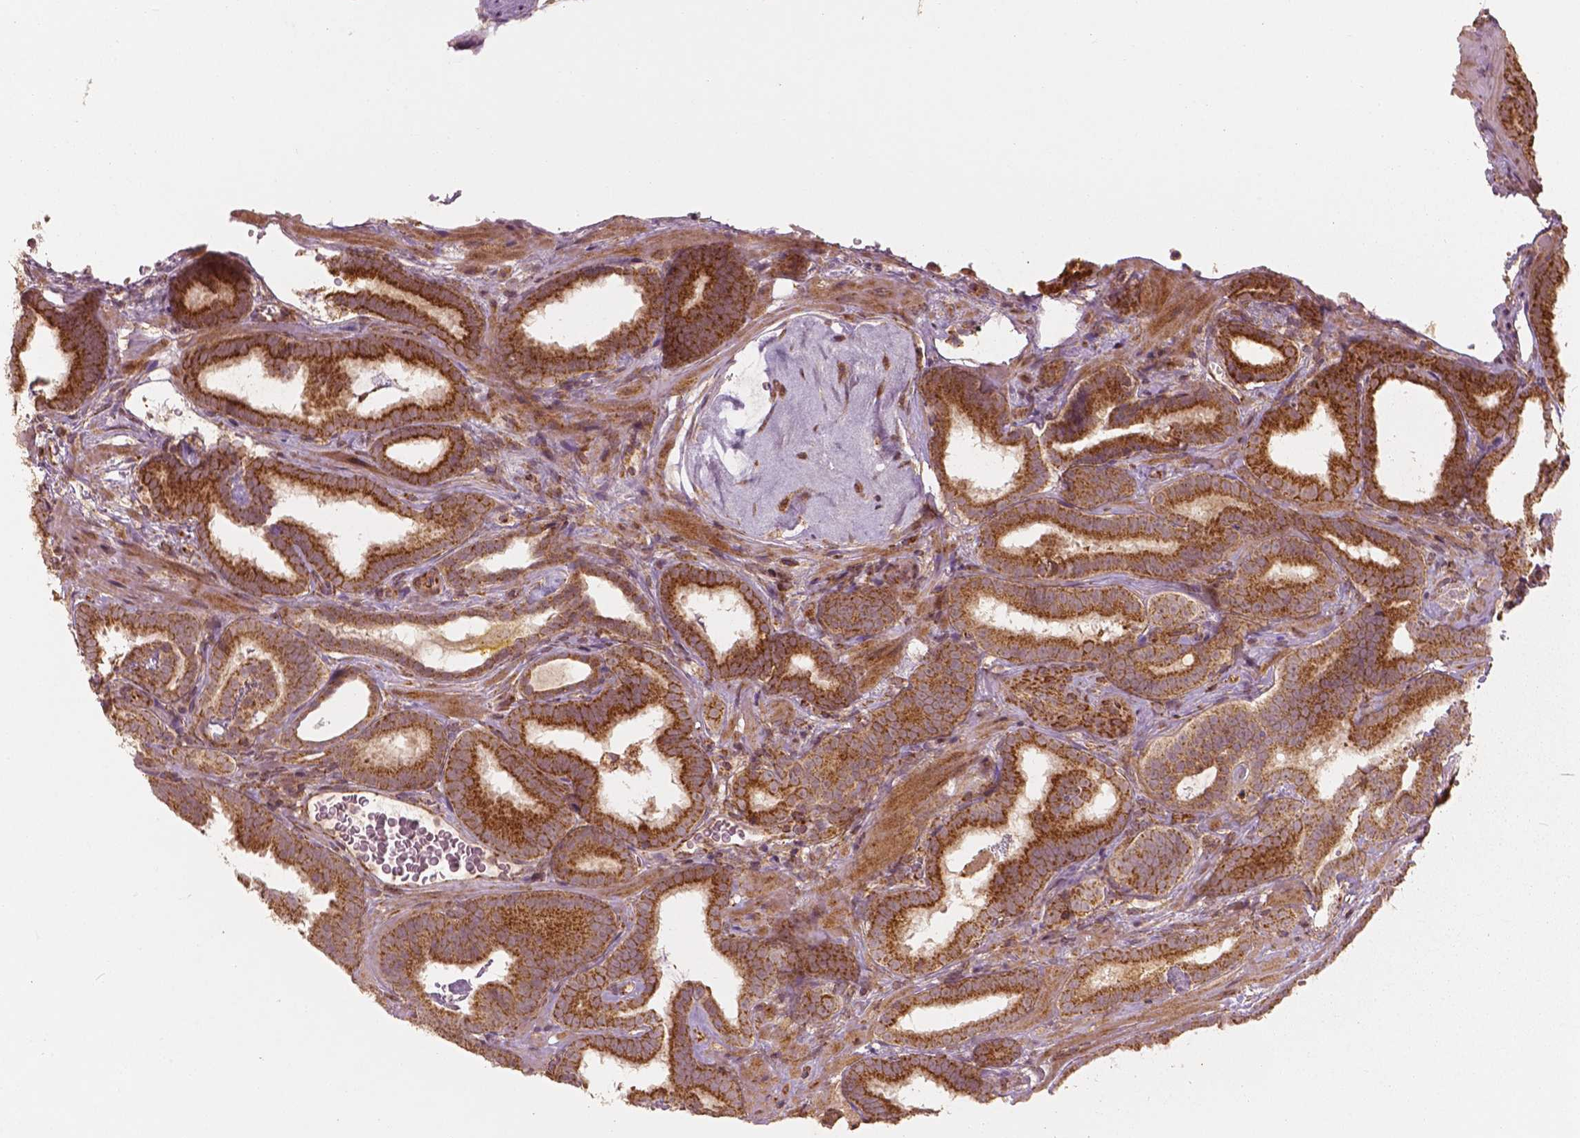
{"staining": {"intensity": "strong", "quantity": ">75%", "location": "cytoplasmic/membranous"}, "tissue": "prostate cancer", "cell_type": "Tumor cells", "image_type": "cancer", "snomed": [{"axis": "morphology", "description": "Adenocarcinoma, Low grade"}, {"axis": "topography", "description": "Prostate"}], "caption": "Prostate low-grade adenocarcinoma stained with a protein marker demonstrates strong staining in tumor cells.", "gene": "PGAM5", "patient": {"sex": "male", "age": 63}}